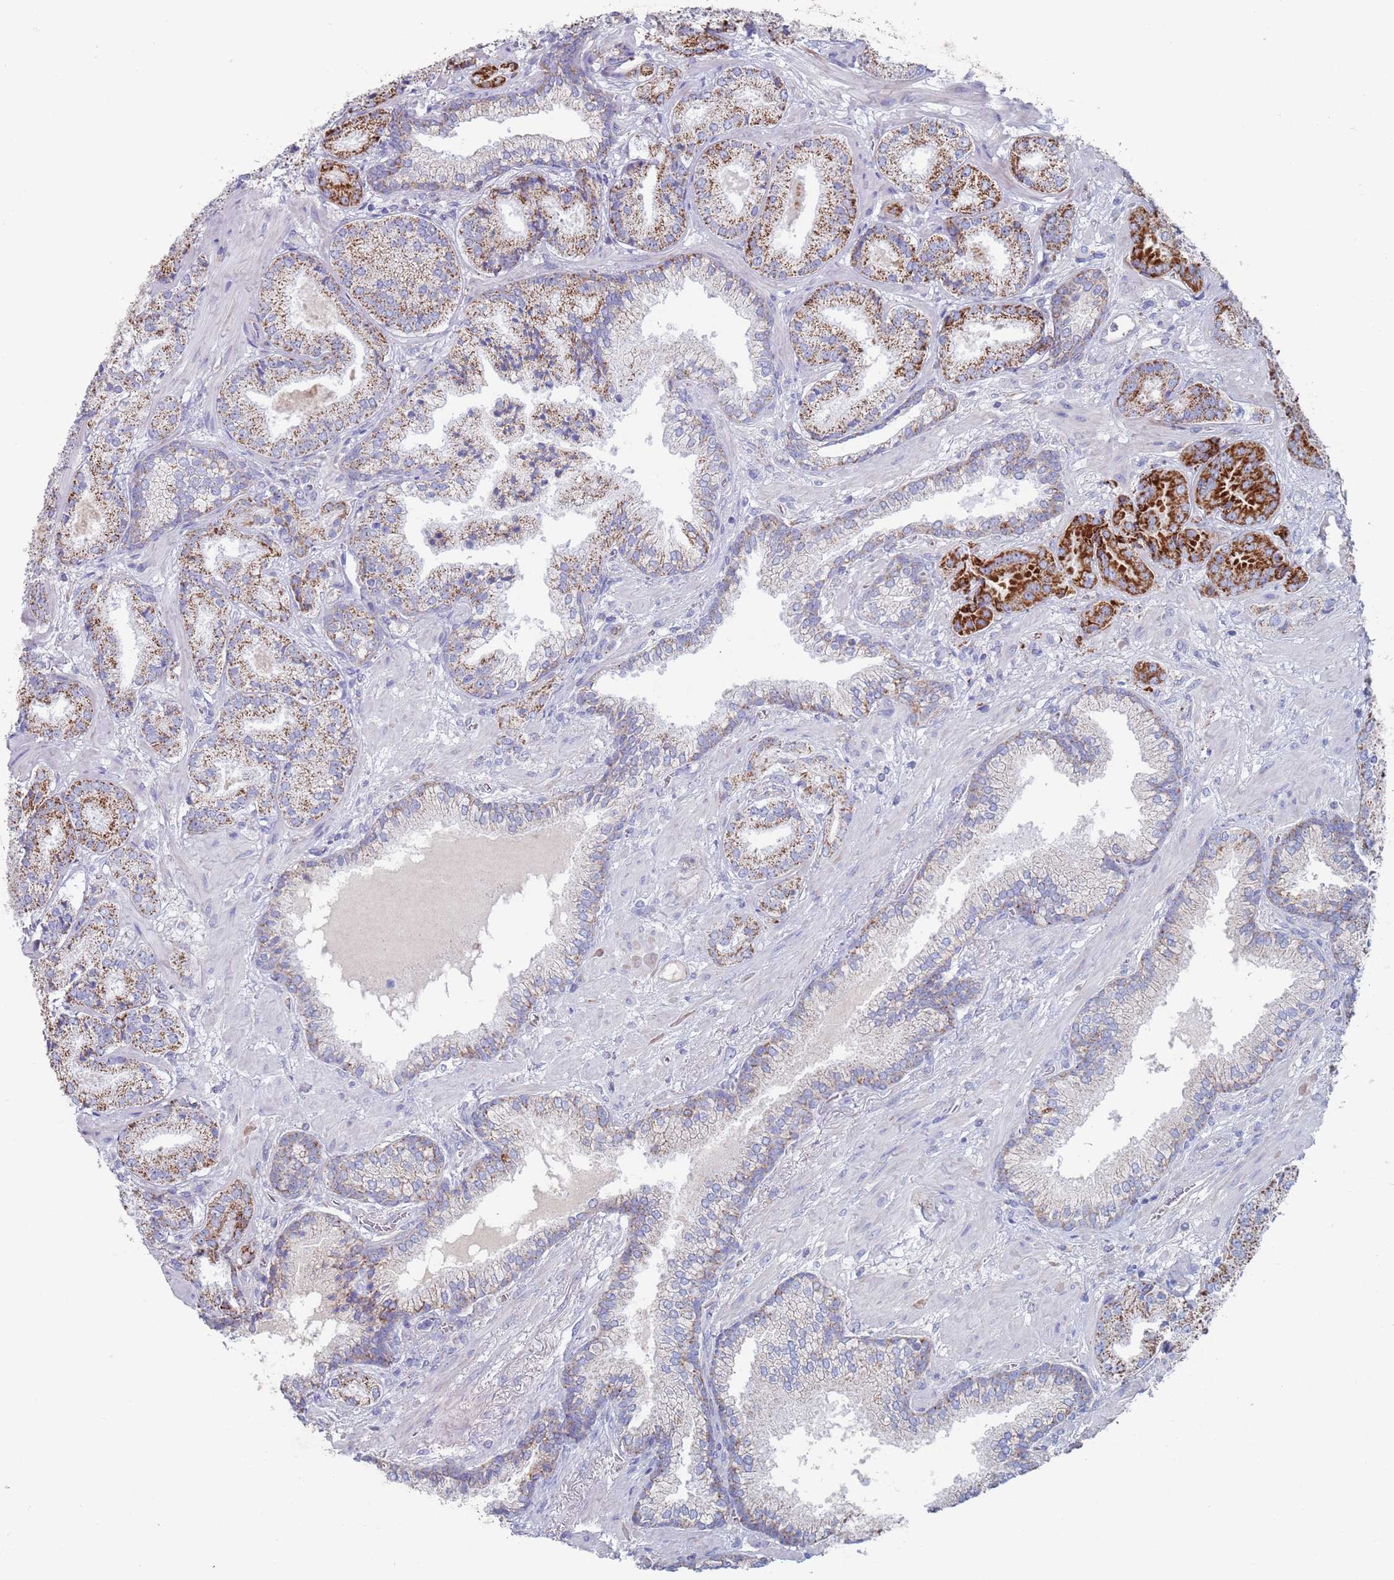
{"staining": {"intensity": "moderate", "quantity": ">75%", "location": "cytoplasmic/membranous"}, "tissue": "prostate cancer", "cell_type": "Tumor cells", "image_type": "cancer", "snomed": [{"axis": "morphology", "description": "Adenocarcinoma, High grade"}, {"axis": "topography", "description": "Prostate"}], "caption": "A high-resolution micrograph shows immunohistochemistry (IHC) staining of adenocarcinoma (high-grade) (prostate), which exhibits moderate cytoplasmic/membranous positivity in about >75% of tumor cells.", "gene": "MRPL22", "patient": {"sex": "male", "age": 63}}